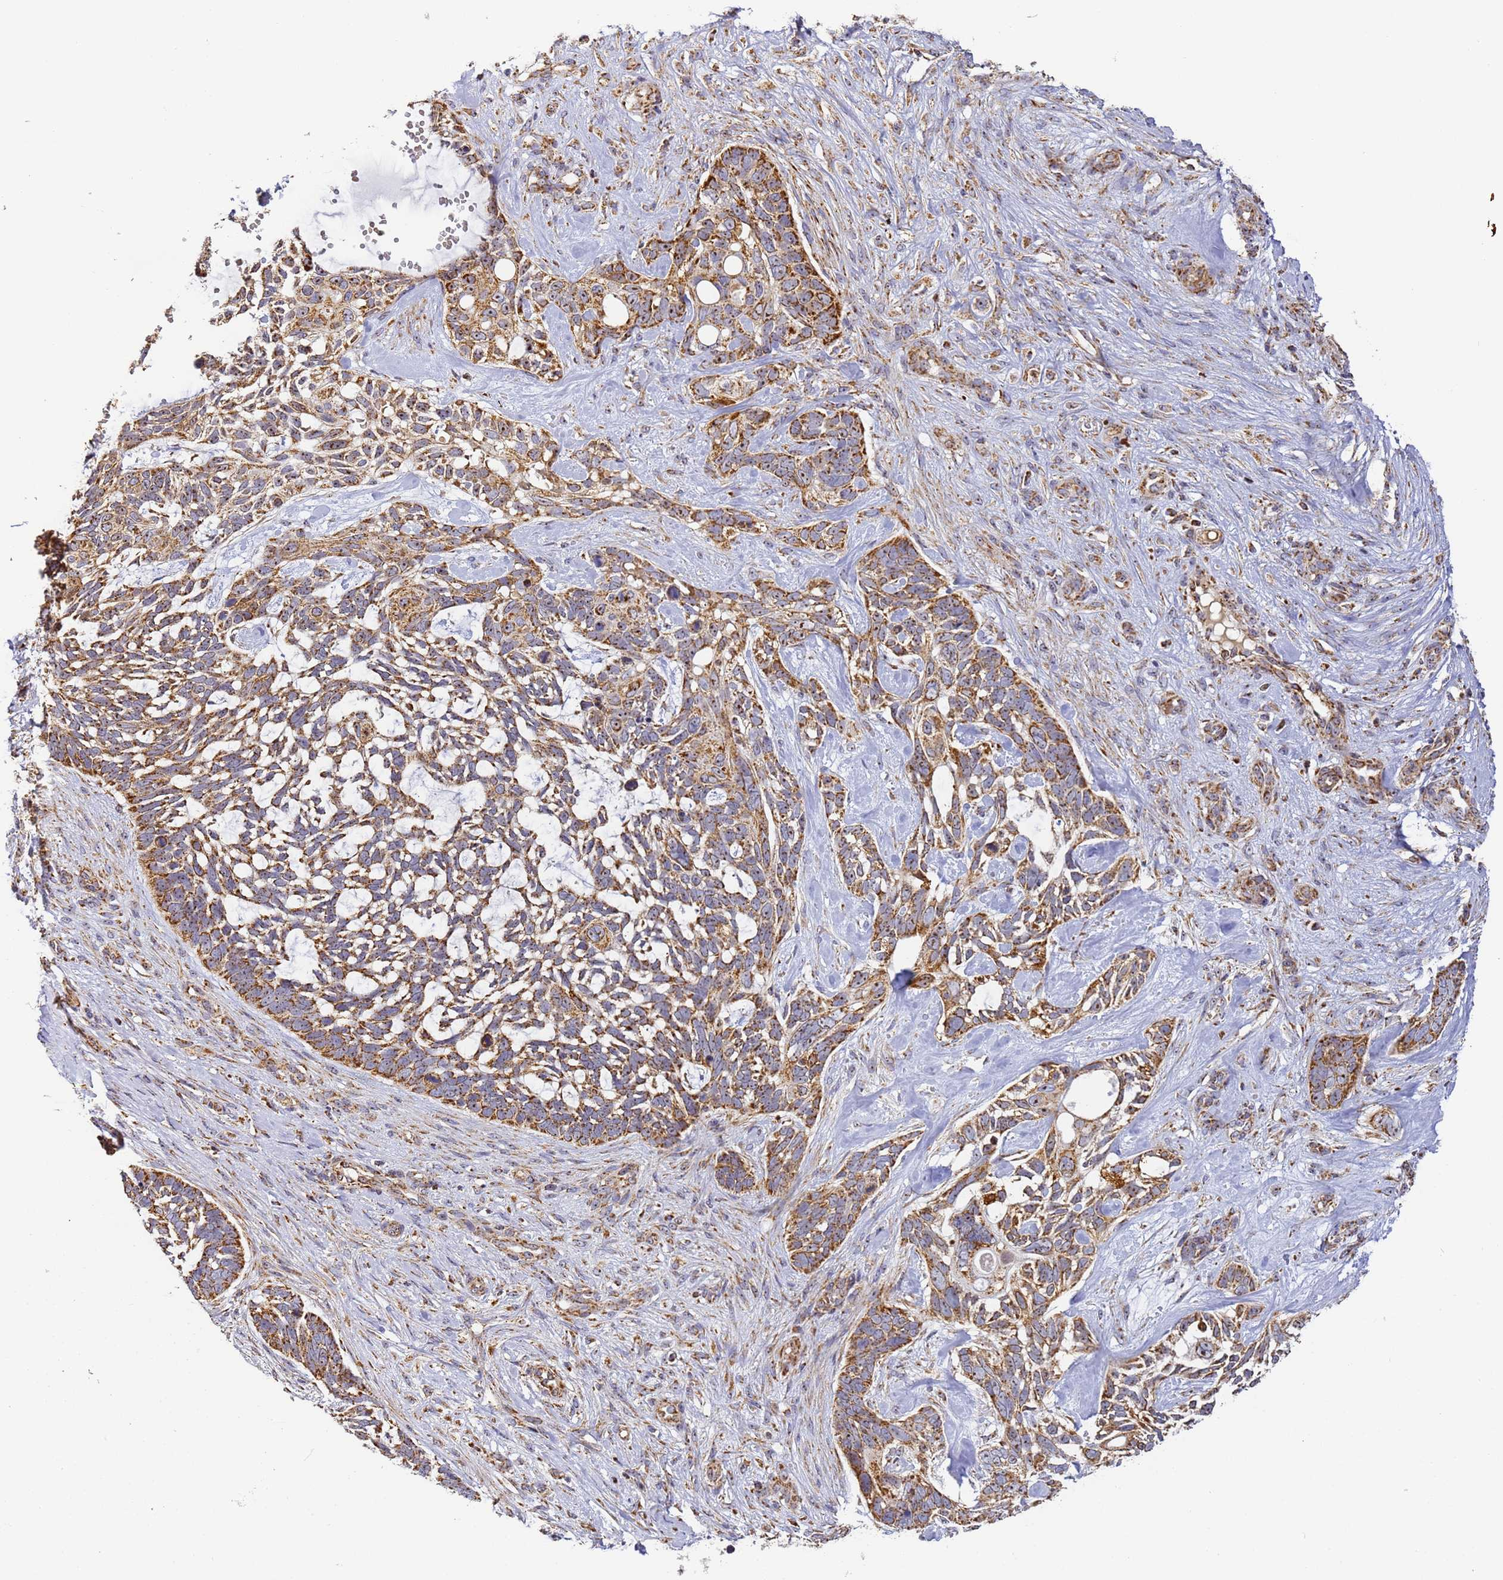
{"staining": {"intensity": "moderate", "quantity": ">75%", "location": "cytoplasmic/membranous"}, "tissue": "skin cancer", "cell_type": "Tumor cells", "image_type": "cancer", "snomed": [{"axis": "morphology", "description": "Basal cell carcinoma"}, {"axis": "topography", "description": "Skin"}], "caption": "Basal cell carcinoma (skin) stained for a protein (brown) demonstrates moderate cytoplasmic/membranous positive expression in approximately >75% of tumor cells.", "gene": "FRG2C", "patient": {"sex": "male", "age": 88}}